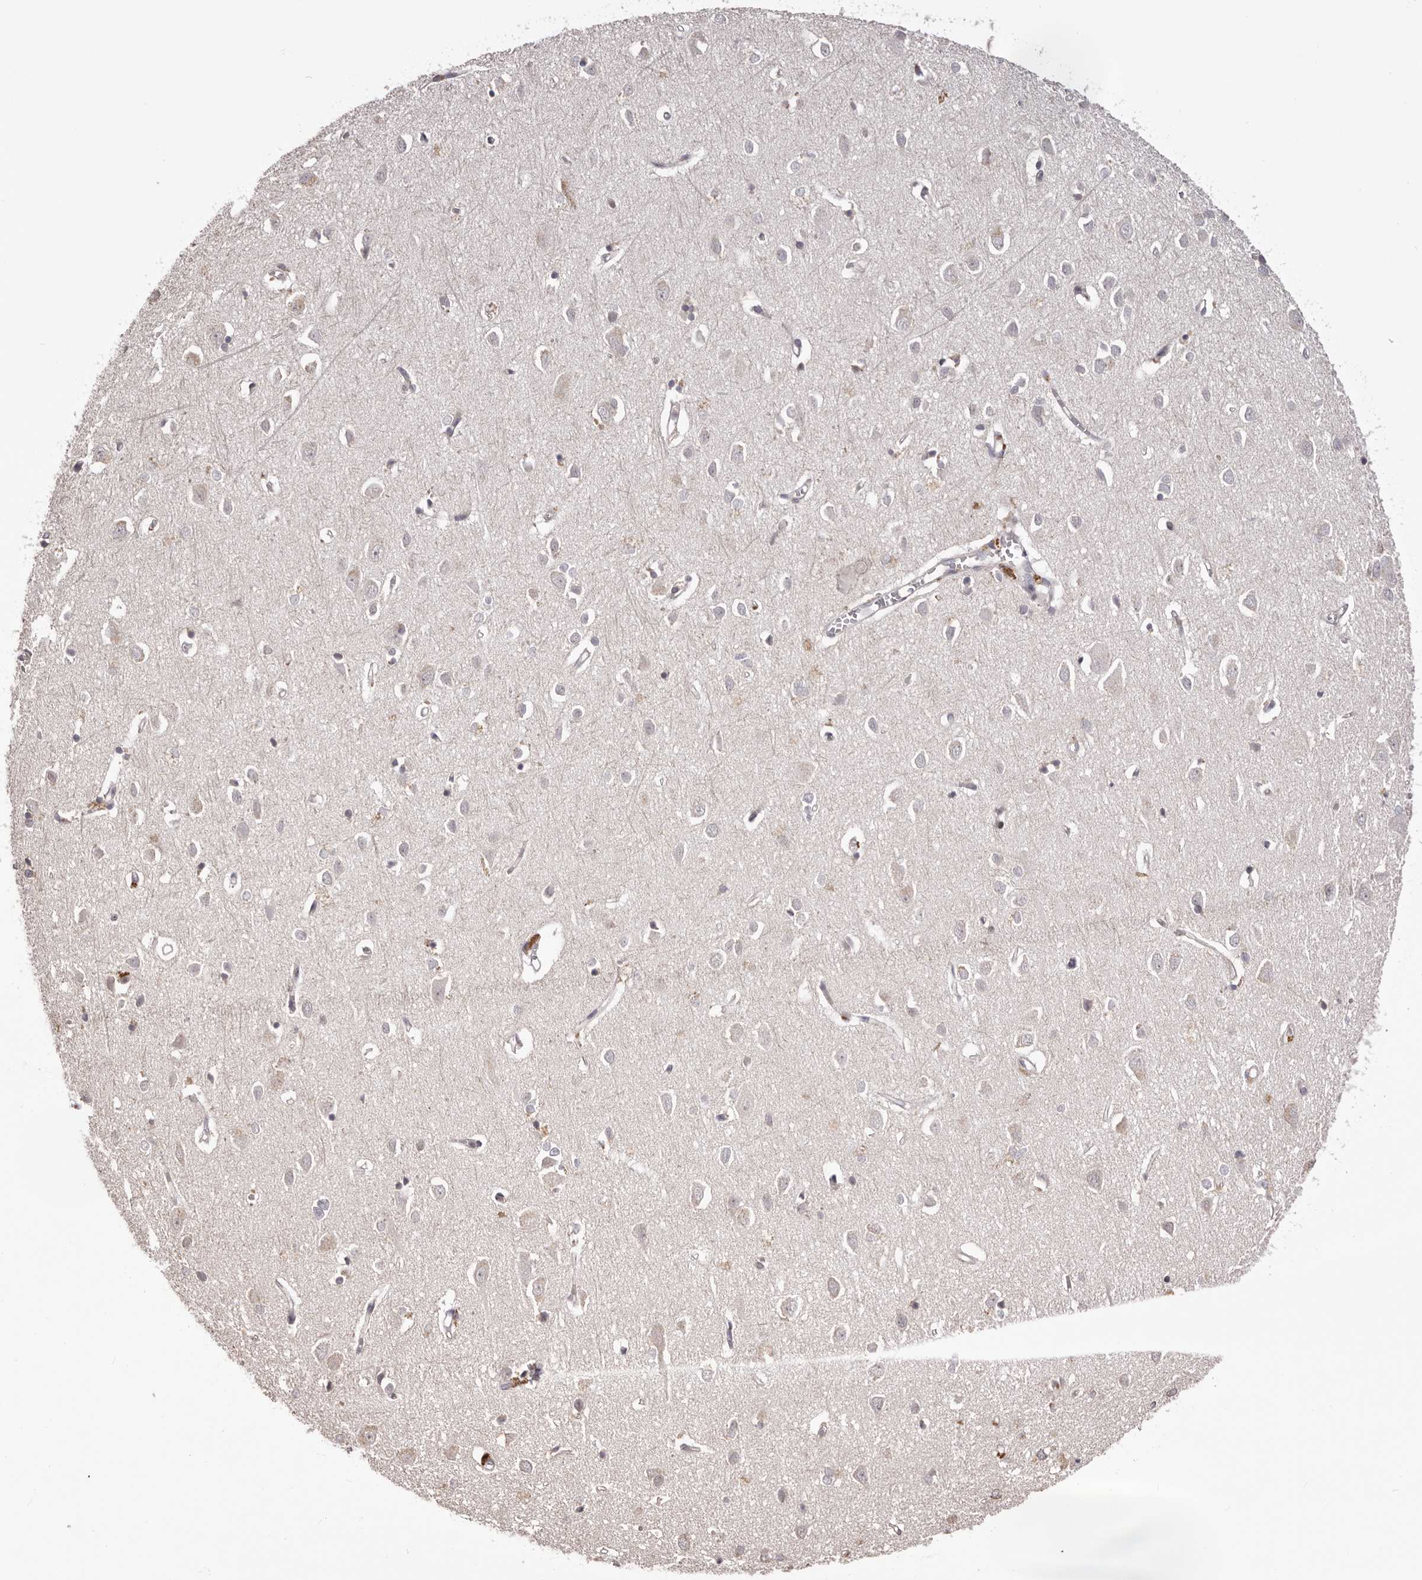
{"staining": {"intensity": "negative", "quantity": "none", "location": "none"}, "tissue": "cerebral cortex", "cell_type": "Endothelial cells", "image_type": "normal", "snomed": [{"axis": "morphology", "description": "Normal tissue, NOS"}, {"axis": "topography", "description": "Cerebral cortex"}], "caption": "DAB immunohistochemical staining of benign cerebral cortex displays no significant staining in endothelial cells. Brightfield microscopy of immunohistochemistry (IHC) stained with DAB (3,3'-diaminobenzidine) (brown) and hematoxylin (blue), captured at high magnification.", "gene": "KCNJ8", "patient": {"sex": "female", "age": 64}}